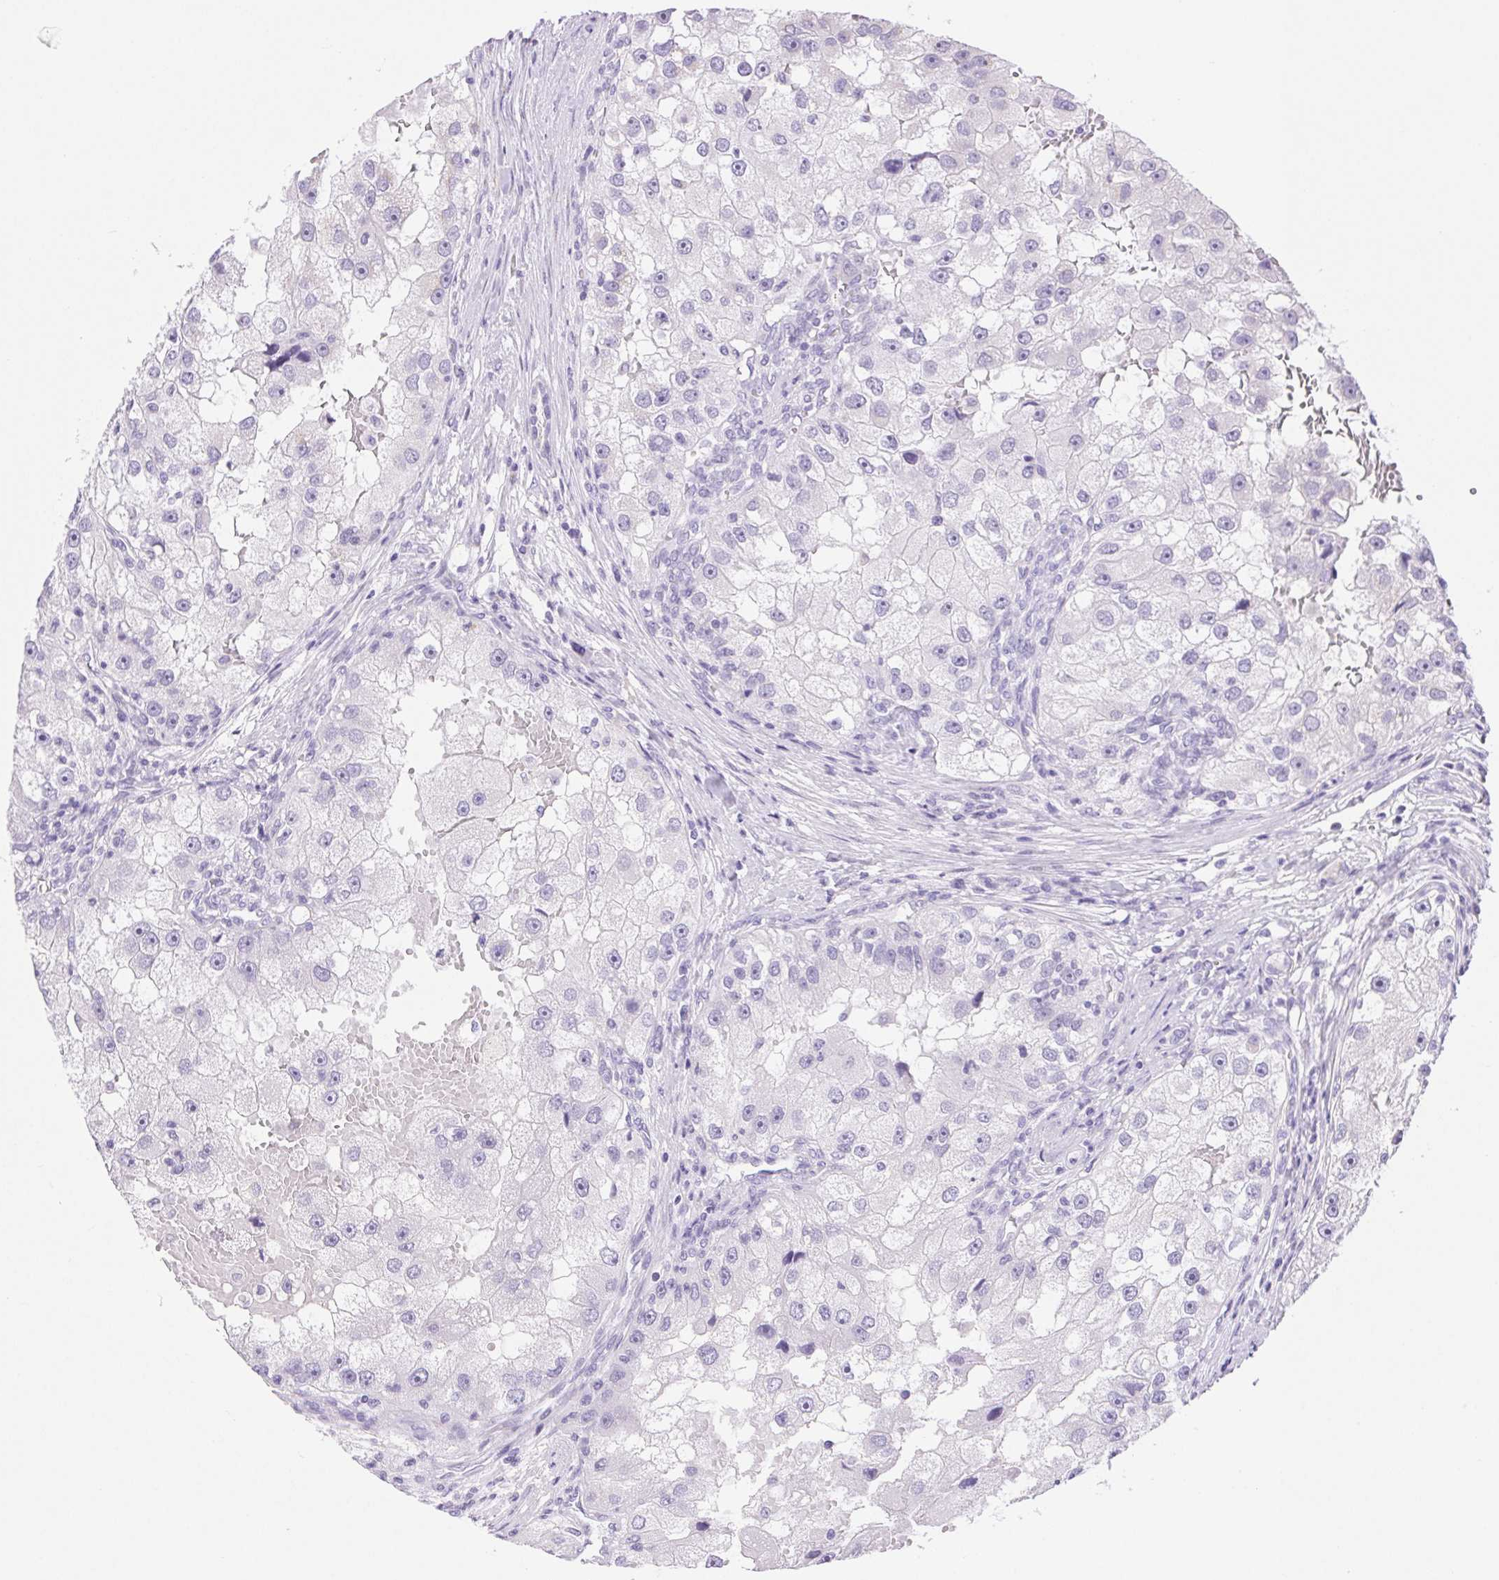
{"staining": {"intensity": "negative", "quantity": "none", "location": "none"}, "tissue": "renal cancer", "cell_type": "Tumor cells", "image_type": "cancer", "snomed": [{"axis": "morphology", "description": "Adenocarcinoma, NOS"}, {"axis": "topography", "description": "Kidney"}], "caption": "A high-resolution micrograph shows immunohistochemistry (IHC) staining of renal cancer (adenocarcinoma), which displays no significant positivity in tumor cells.", "gene": "SERPINB3", "patient": {"sex": "male", "age": 63}}